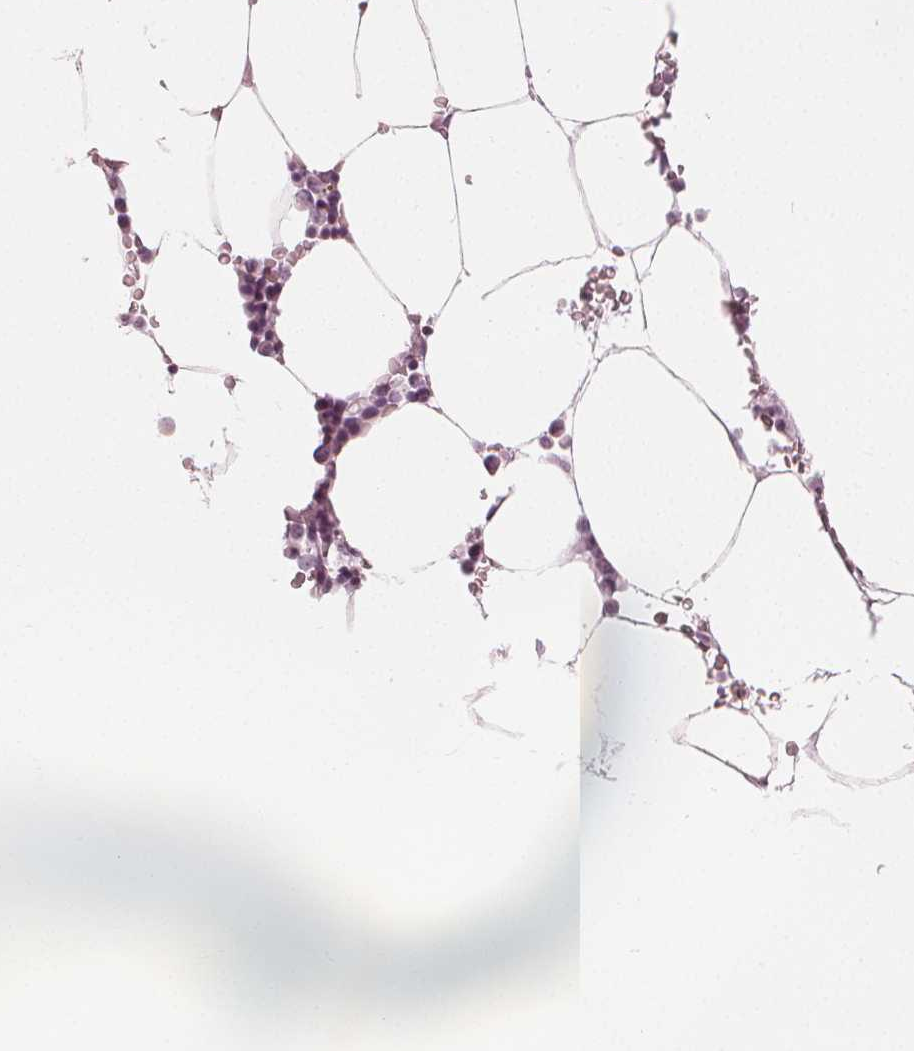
{"staining": {"intensity": "weak", "quantity": "<25%", "location": "nuclear"}, "tissue": "bone marrow", "cell_type": "Hematopoietic cells", "image_type": "normal", "snomed": [{"axis": "morphology", "description": "Normal tissue, NOS"}, {"axis": "topography", "description": "Bone marrow"}], "caption": "A micrograph of bone marrow stained for a protein exhibits no brown staining in hematopoietic cells.", "gene": "PAEP", "patient": {"sex": "female", "age": 52}}